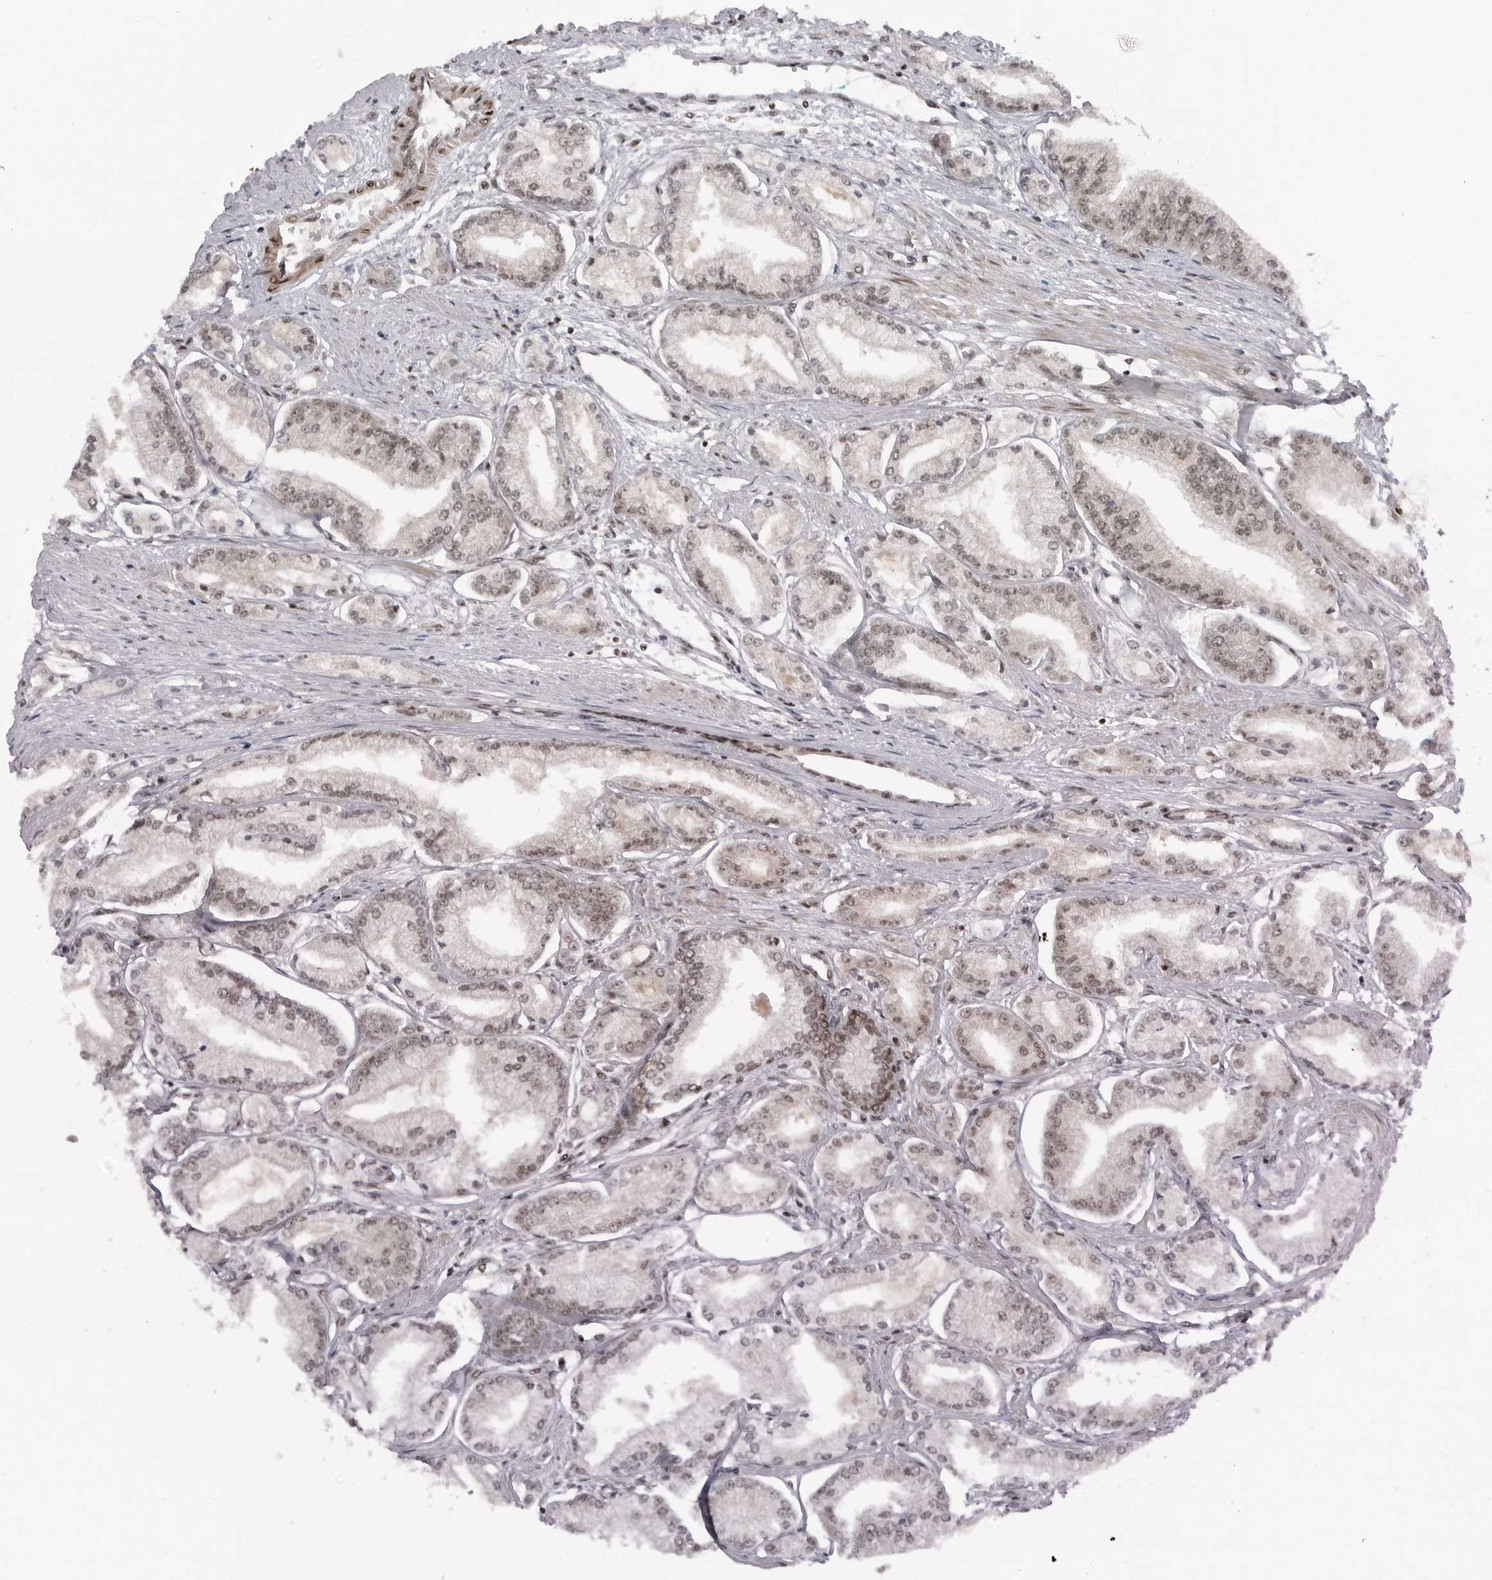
{"staining": {"intensity": "weak", "quantity": "25%-75%", "location": "nuclear"}, "tissue": "prostate cancer", "cell_type": "Tumor cells", "image_type": "cancer", "snomed": [{"axis": "morphology", "description": "Adenocarcinoma, Low grade"}, {"axis": "topography", "description": "Prostate"}], "caption": "This is an image of immunohistochemistry (IHC) staining of prostate cancer (adenocarcinoma (low-grade)), which shows weak expression in the nuclear of tumor cells.", "gene": "TRIM66", "patient": {"sex": "male", "age": 52}}